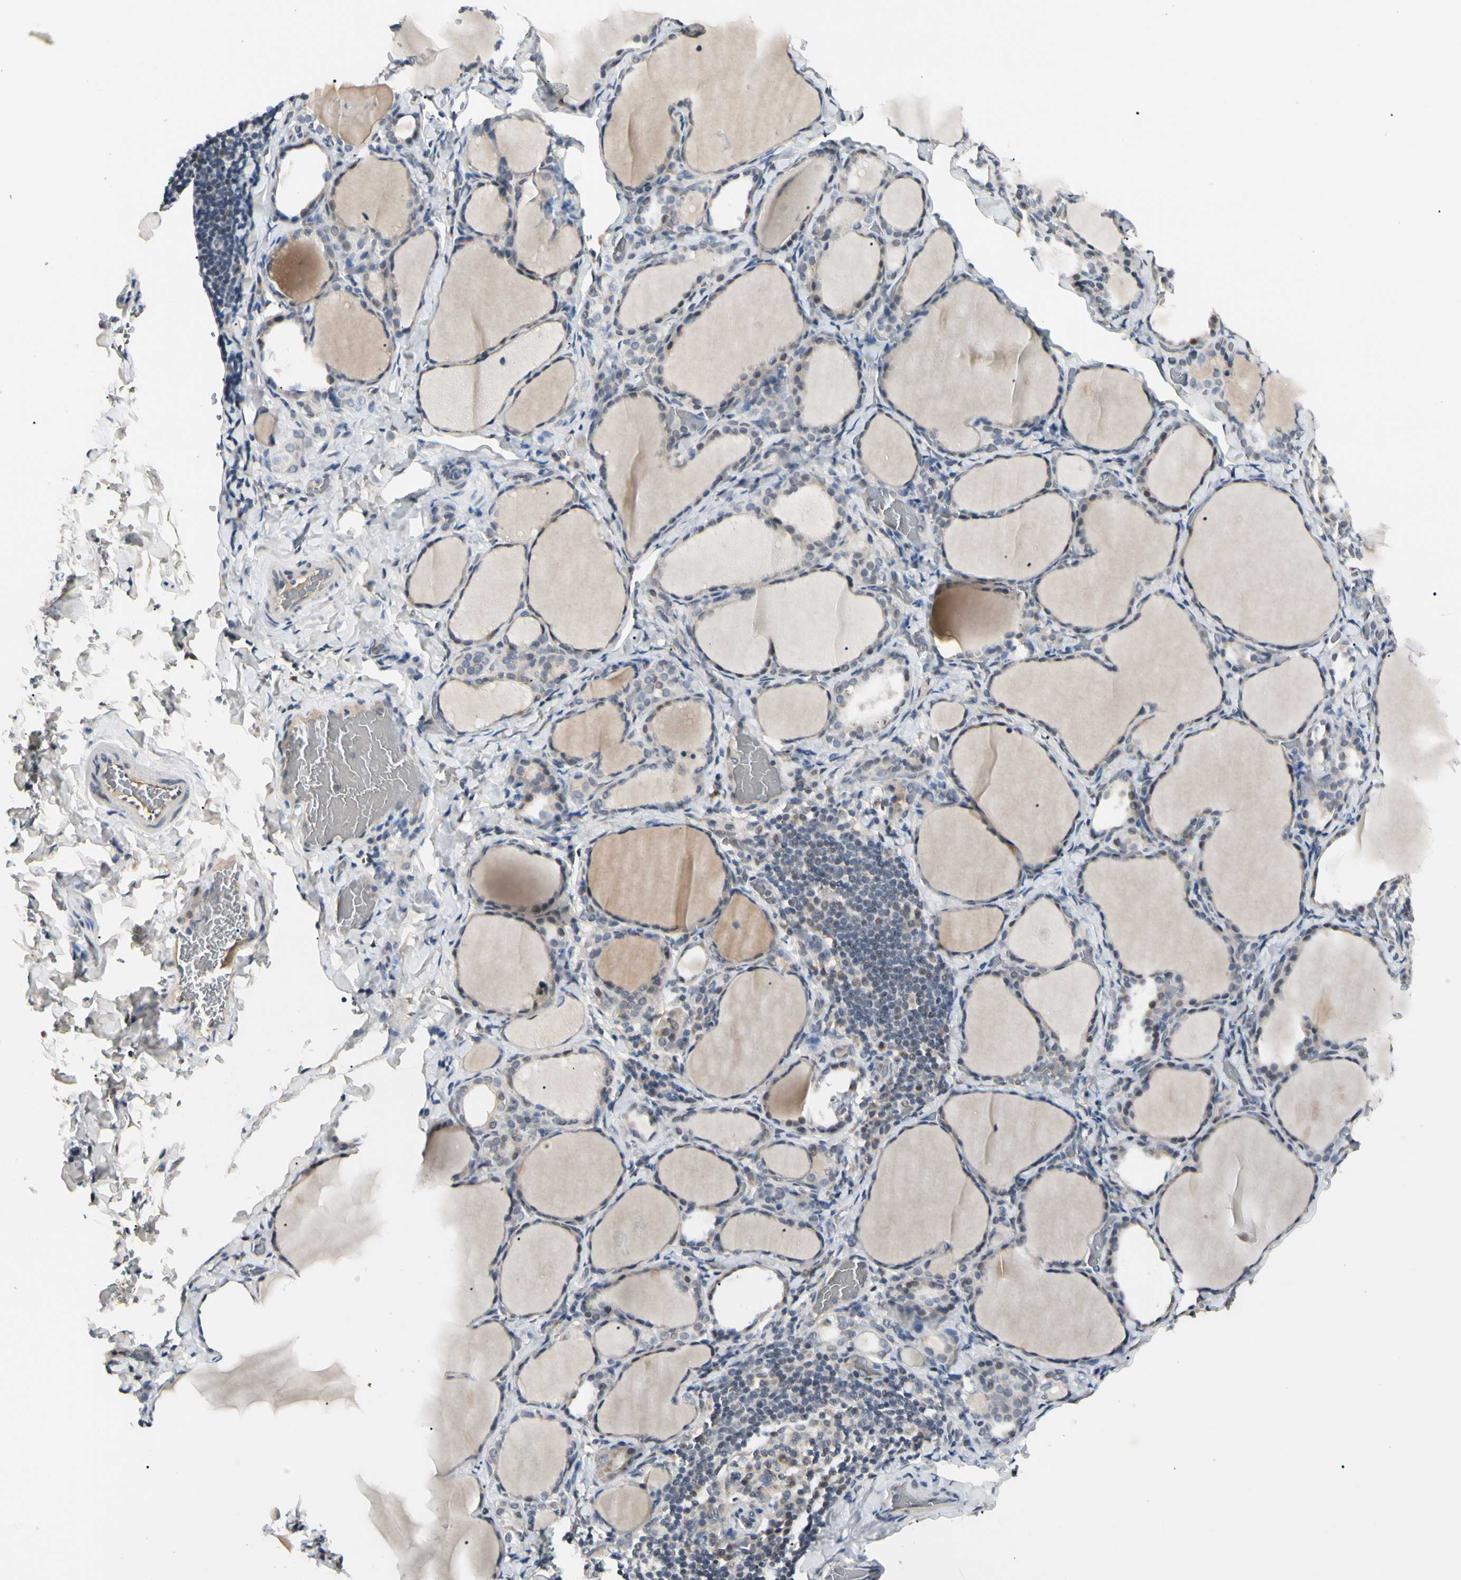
{"staining": {"intensity": "weak", "quantity": "<25%", "location": "cytoplasmic/membranous,nuclear"}, "tissue": "thyroid gland", "cell_type": "Glandular cells", "image_type": "normal", "snomed": [{"axis": "morphology", "description": "Normal tissue, NOS"}, {"axis": "morphology", "description": "Papillary adenocarcinoma, NOS"}, {"axis": "topography", "description": "Thyroid gland"}], "caption": "A high-resolution micrograph shows immunohistochemistry (IHC) staining of benign thyroid gland, which demonstrates no significant expression in glandular cells.", "gene": "GREM1", "patient": {"sex": "female", "age": 30}}